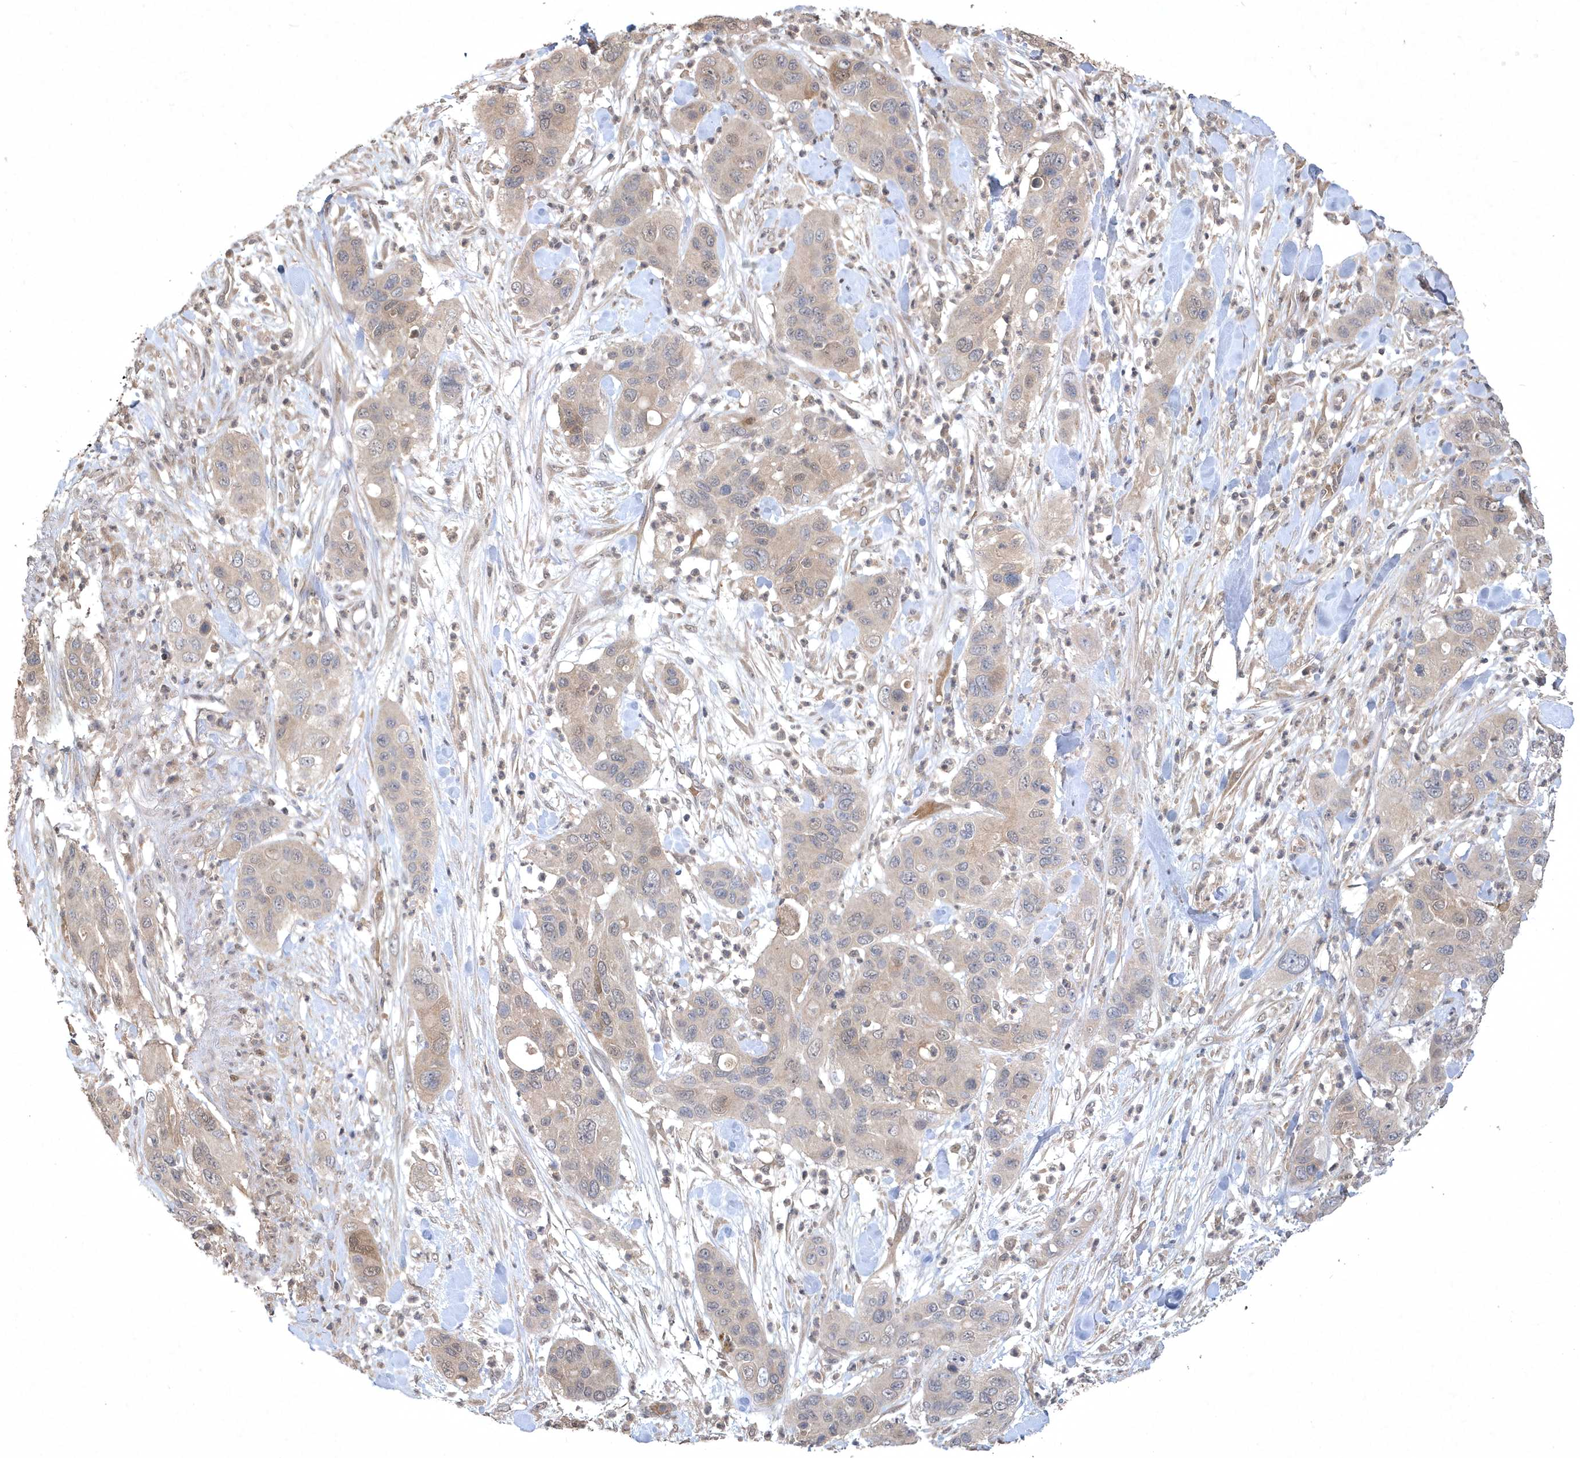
{"staining": {"intensity": "weak", "quantity": "<25%", "location": "nuclear"}, "tissue": "pancreatic cancer", "cell_type": "Tumor cells", "image_type": "cancer", "snomed": [{"axis": "morphology", "description": "Adenocarcinoma, NOS"}, {"axis": "topography", "description": "Pancreas"}], "caption": "An IHC photomicrograph of adenocarcinoma (pancreatic) is shown. There is no staining in tumor cells of adenocarcinoma (pancreatic). The staining was performed using DAB (3,3'-diaminobenzidine) to visualize the protein expression in brown, while the nuclei were stained in blue with hematoxylin (Magnification: 20x).", "gene": "AKR7A2", "patient": {"sex": "female", "age": 71}}